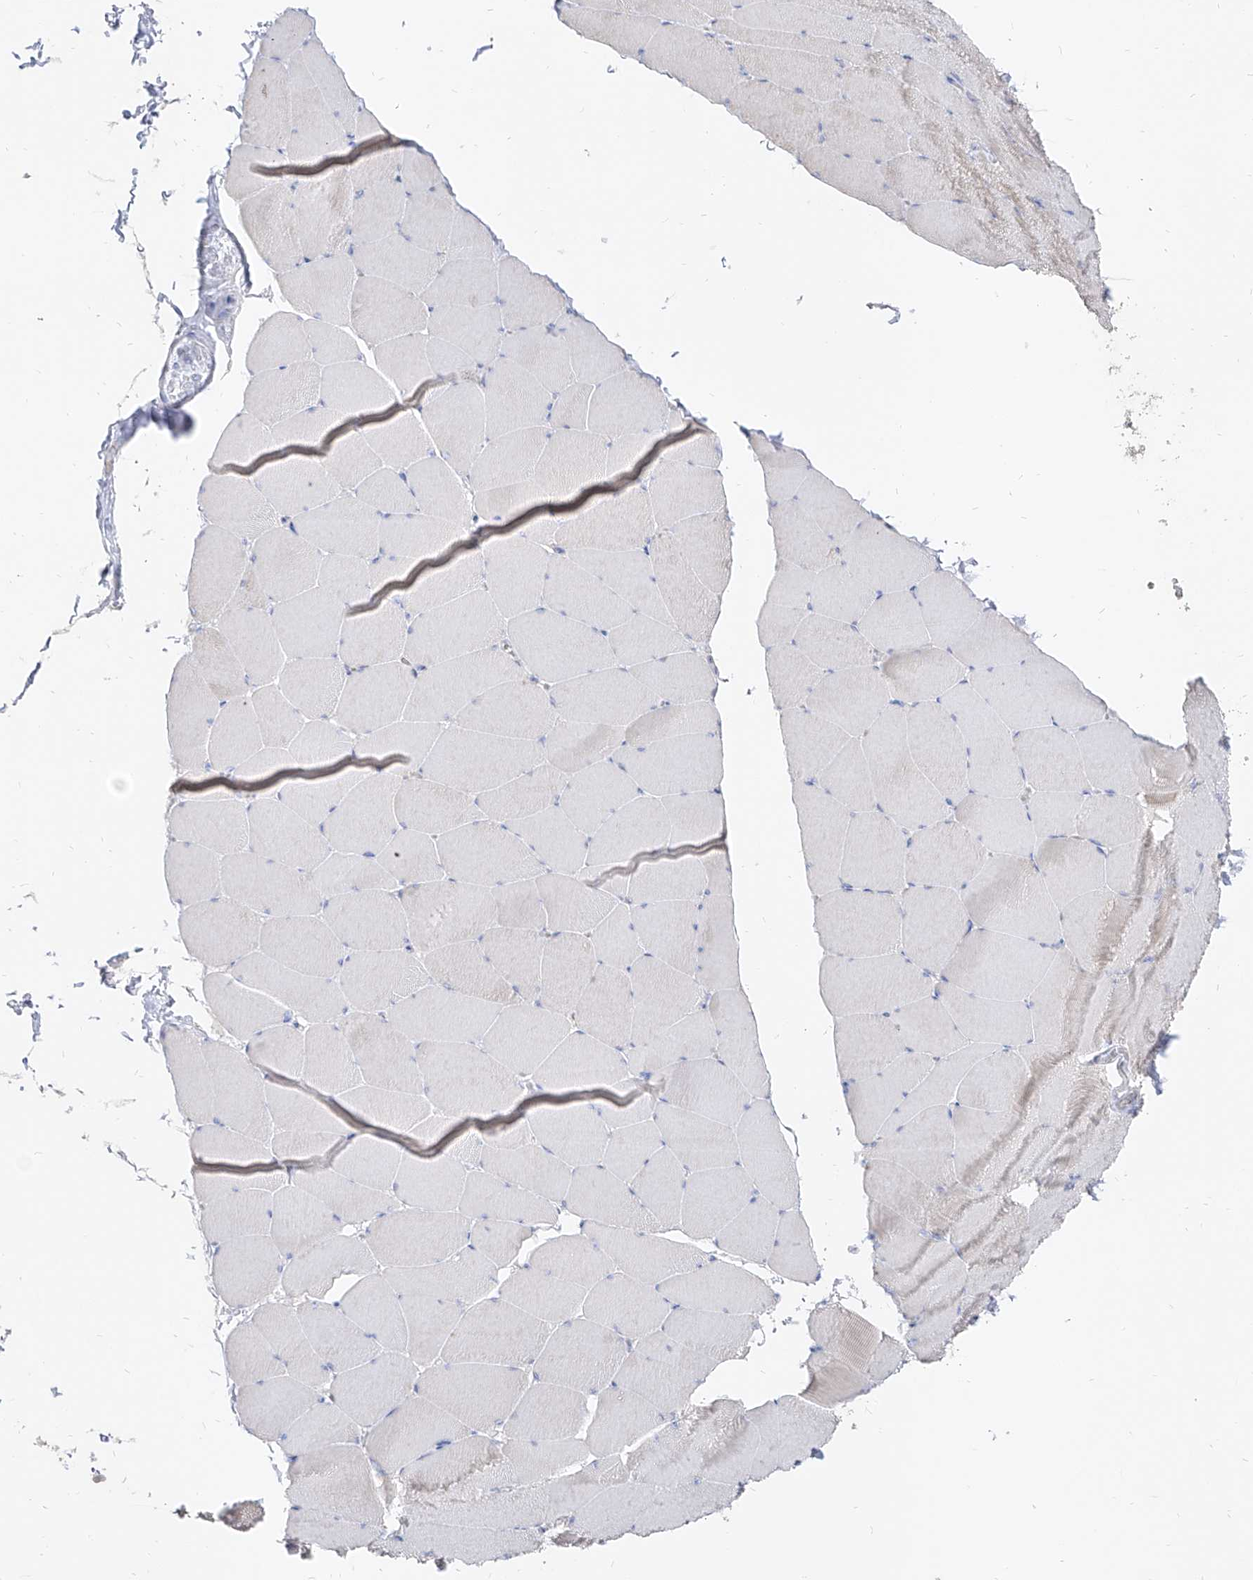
{"staining": {"intensity": "negative", "quantity": "none", "location": "none"}, "tissue": "skeletal muscle", "cell_type": "Myocytes", "image_type": "normal", "snomed": [{"axis": "morphology", "description": "Normal tissue, NOS"}, {"axis": "topography", "description": "Skeletal muscle"}], "caption": "This micrograph is of unremarkable skeletal muscle stained with immunohistochemistry (IHC) to label a protein in brown with the nuclei are counter-stained blue. There is no staining in myocytes. Nuclei are stained in blue.", "gene": "RBFOX3", "patient": {"sex": "male", "age": 62}}